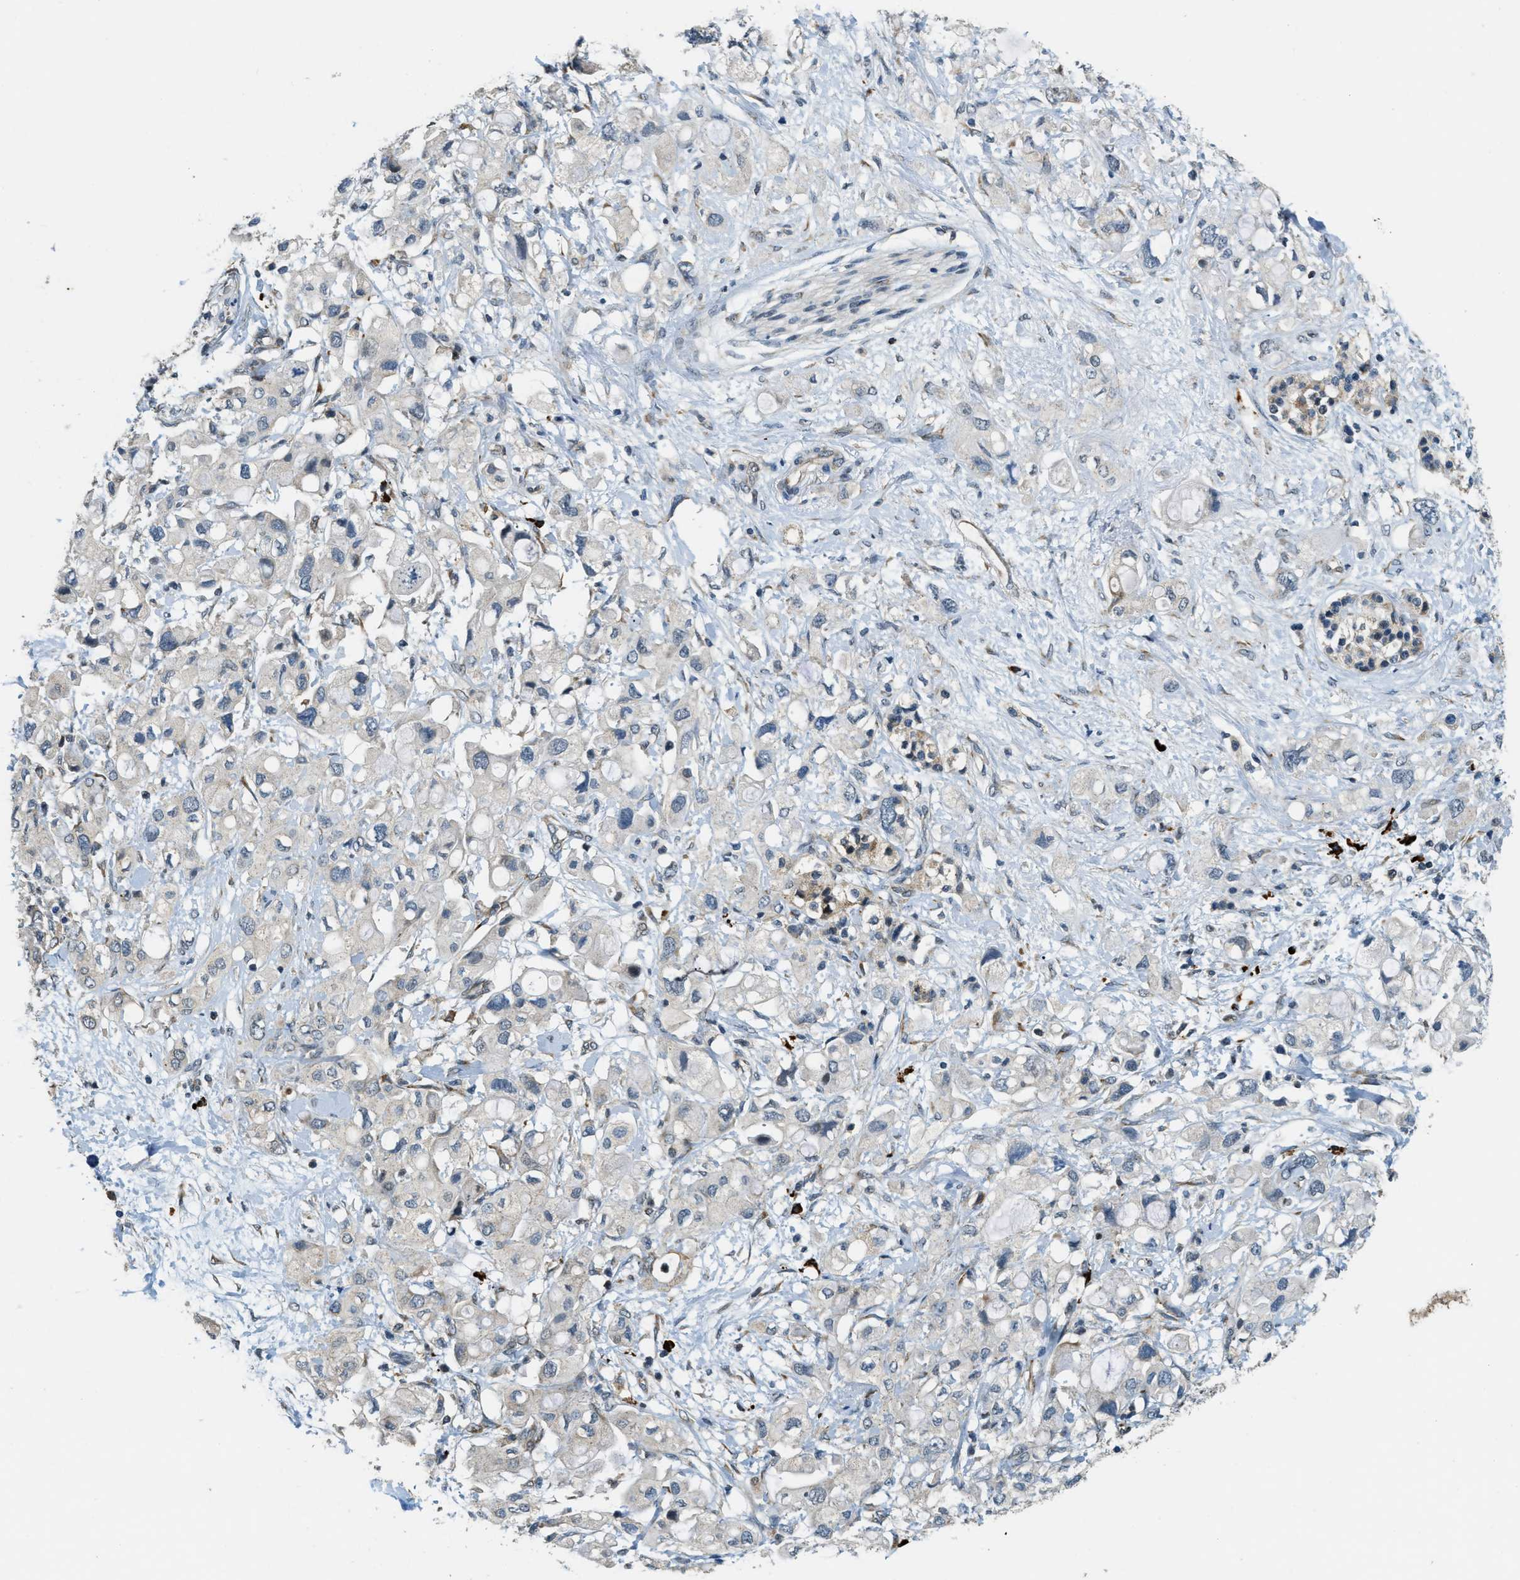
{"staining": {"intensity": "negative", "quantity": "none", "location": "none"}, "tissue": "pancreatic cancer", "cell_type": "Tumor cells", "image_type": "cancer", "snomed": [{"axis": "morphology", "description": "Adenocarcinoma, NOS"}, {"axis": "topography", "description": "Pancreas"}], "caption": "Micrograph shows no significant protein positivity in tumor cells of pancreatic cancer.", "gene": "HERC2", "patient": {"sex": "female", "age": 56}}